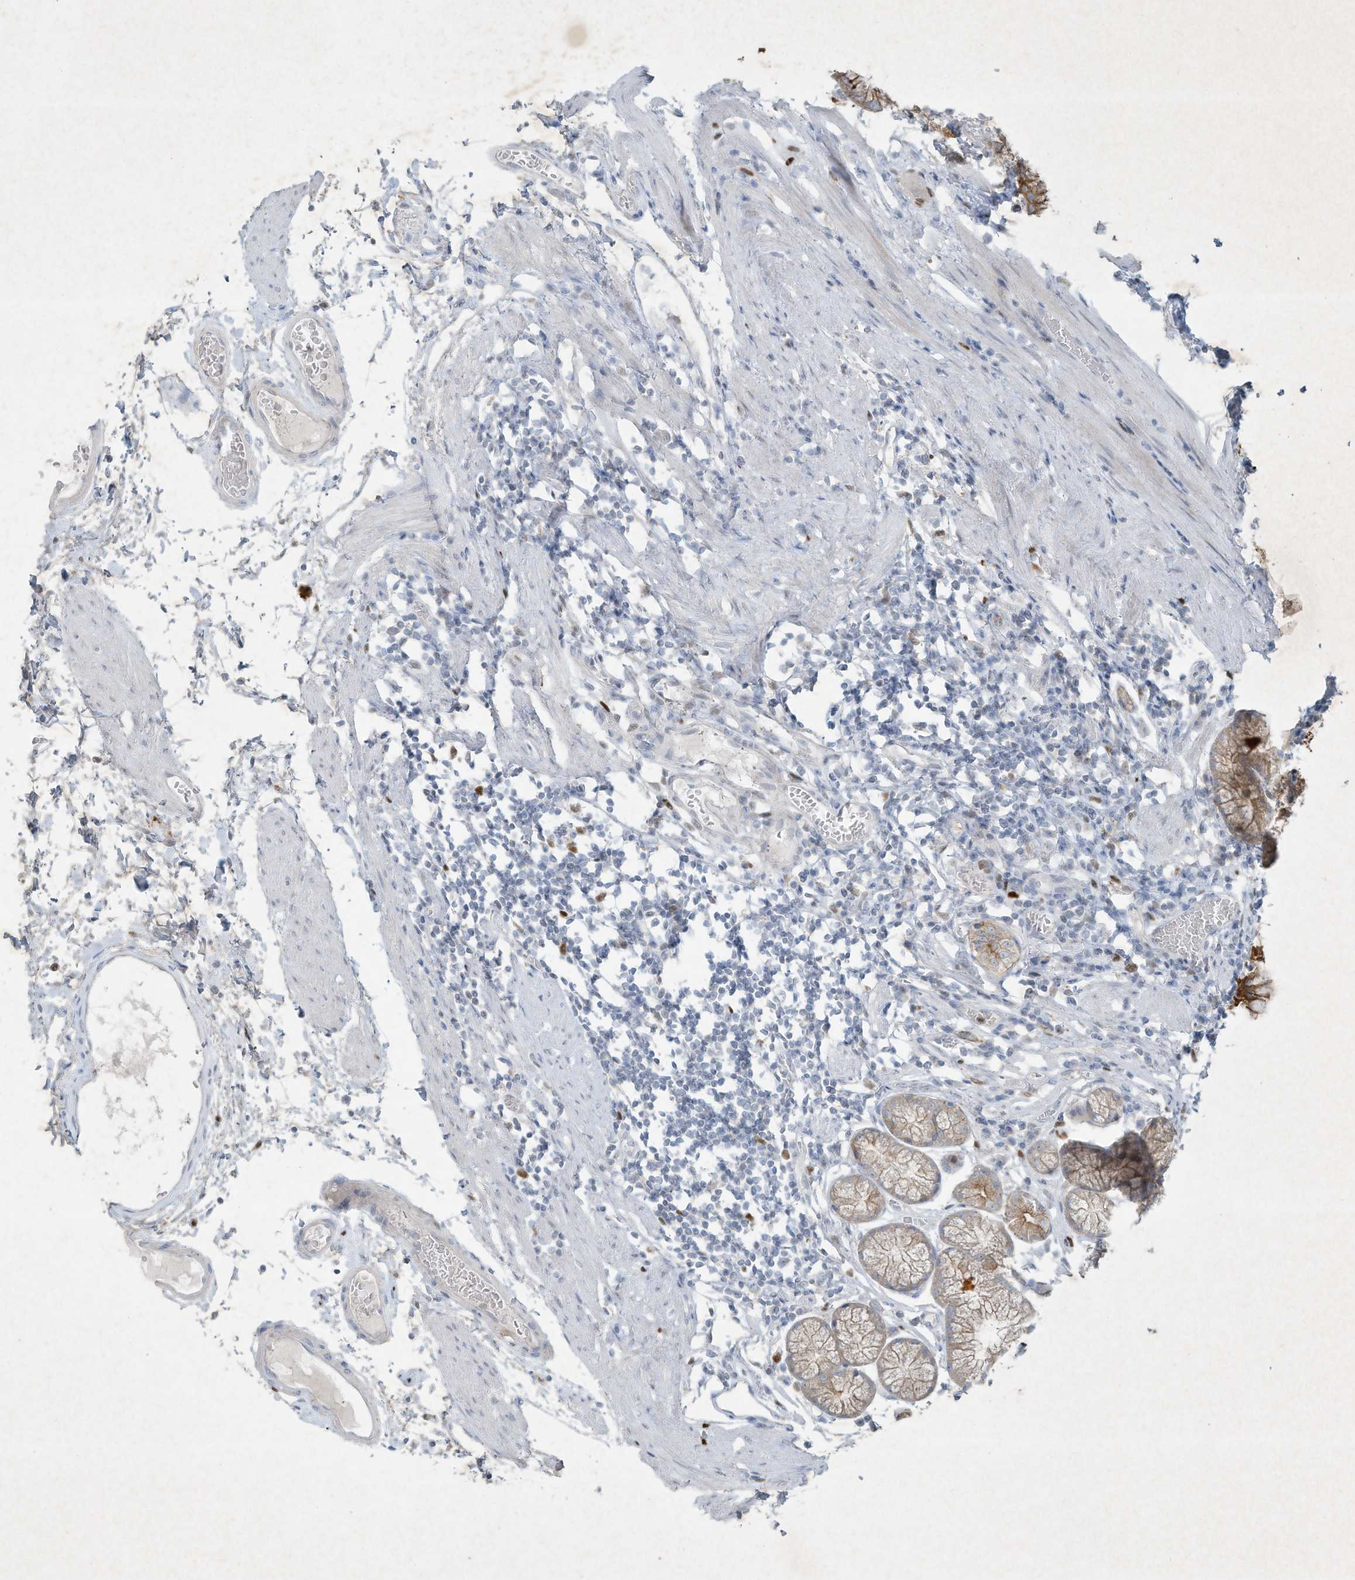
{"staining": {"intensity": "strong", "quantity": ">75%", "location": "cytoplasmic/membranous"}, "tissue": "stomach", "cell_type": "Glandular cells", "image_type": "normal", "snomed": [{"axis": "morphology", "description": "Normal tissue, NOS"}, {"axis": "topography", "description": "Stomach"}], "caption": "Unremarkable stomach shows strong cytoplasmic/membranous positivity in about >75% of glandular cells Using DAB (brown) and hematoxylin (blue) stains, captured at high magnification using brightfield microscopy..", "gene": "TUBE1", "patient": {"sex": "male", "age": 55}}